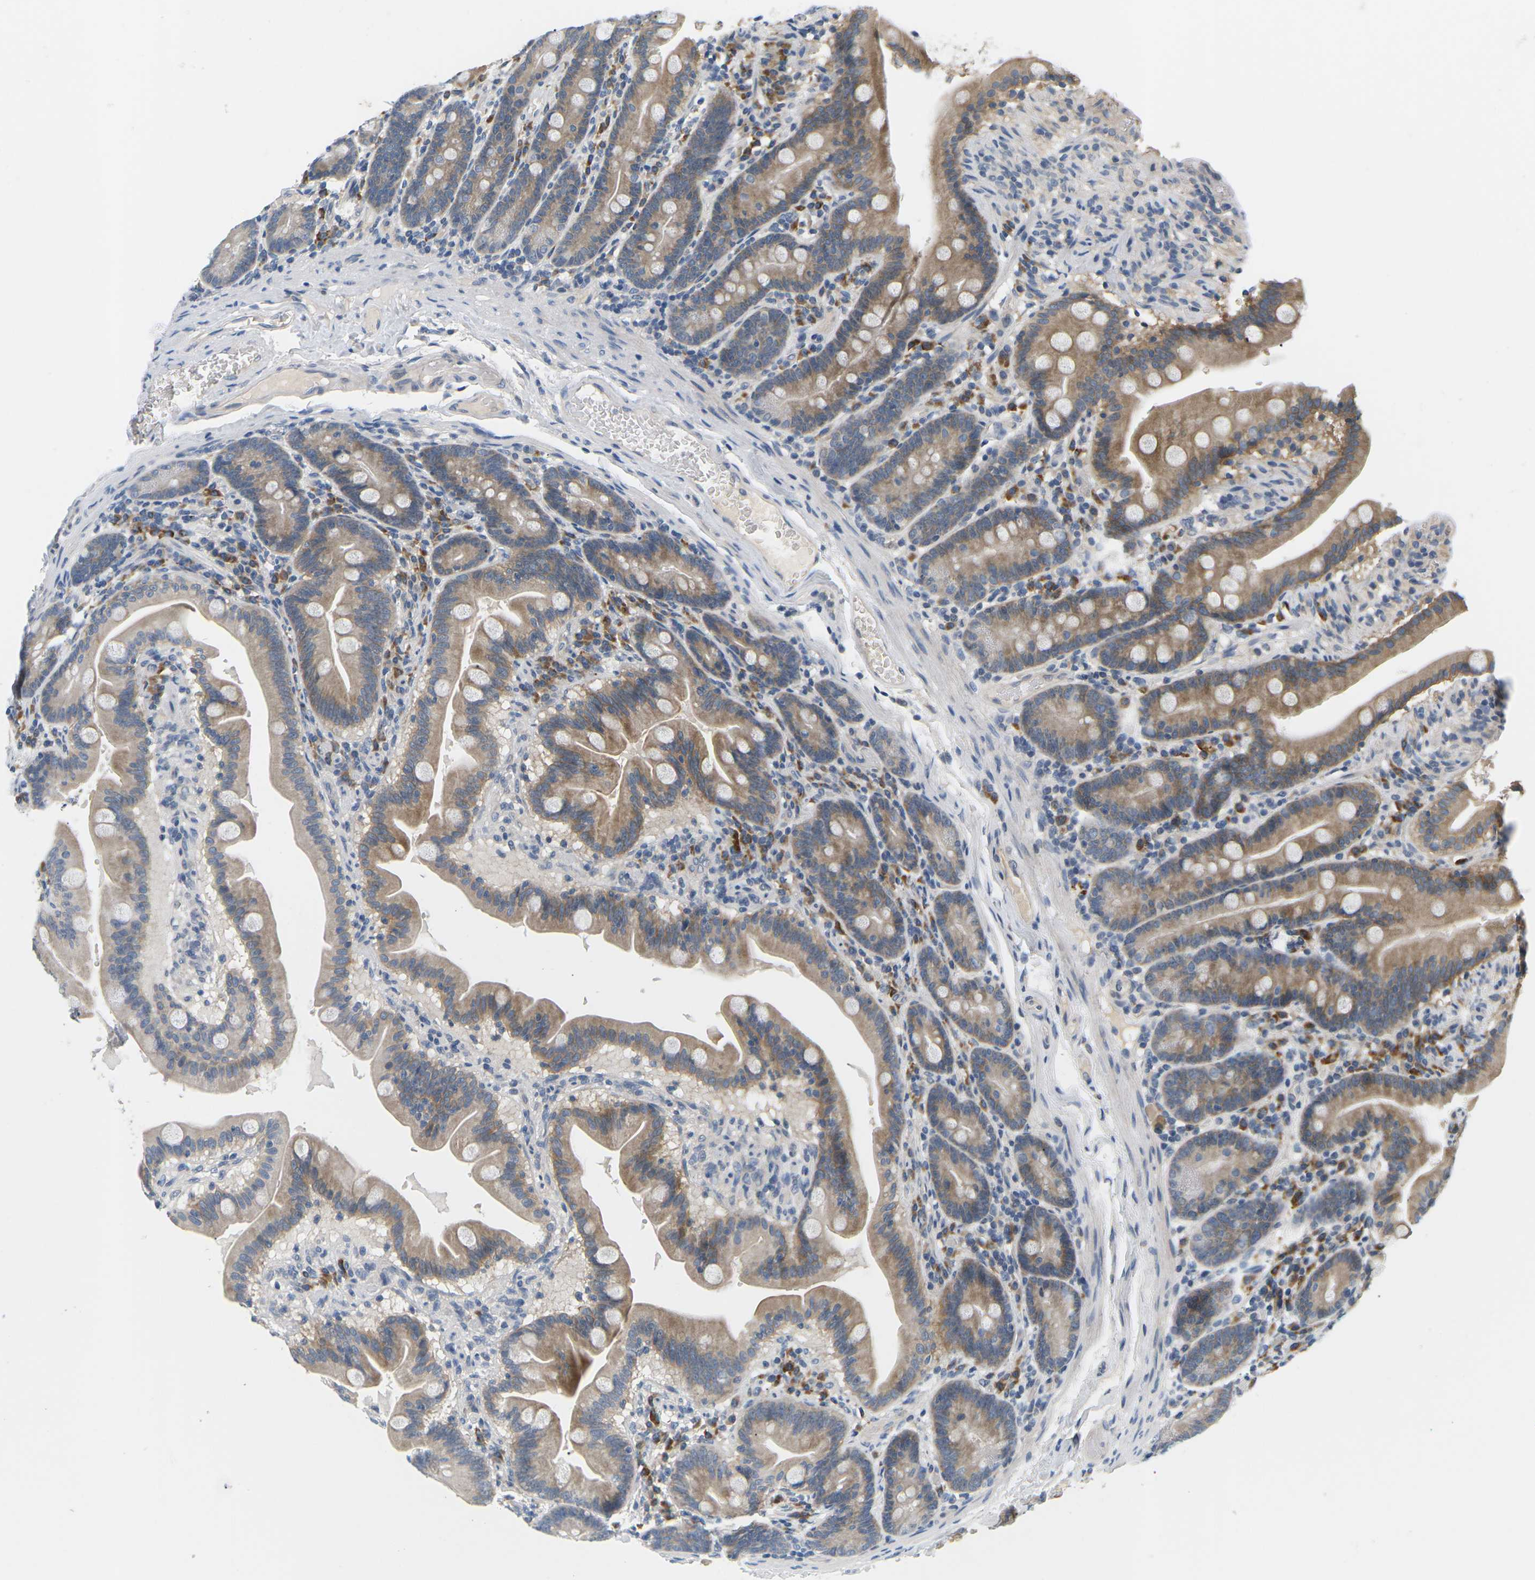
{"staining": {"intensity": "moderate", "quantity": "25%-75%", "location": "cytoplasmic/membranous"}, "tissue": "duodenum", "cell_type": "Glandular cells", "image_type": "normal", "snomed": [{"axis": "morphology", "description": "Normal tissue, NOS"}, {"axis": "topography", "description": "Duodenum"}], "caption": "Unremarkable duodenum was stained to show a protein in brown. There is medium levels of moderate cytoplasmic/membranous staining in approximately 25%-75% of glandular cells. (DAB = brown stain, brightfield microscopy at high magnification).", "gene": "EVA1C", "patient": {"sex": "male", "age": 54}}